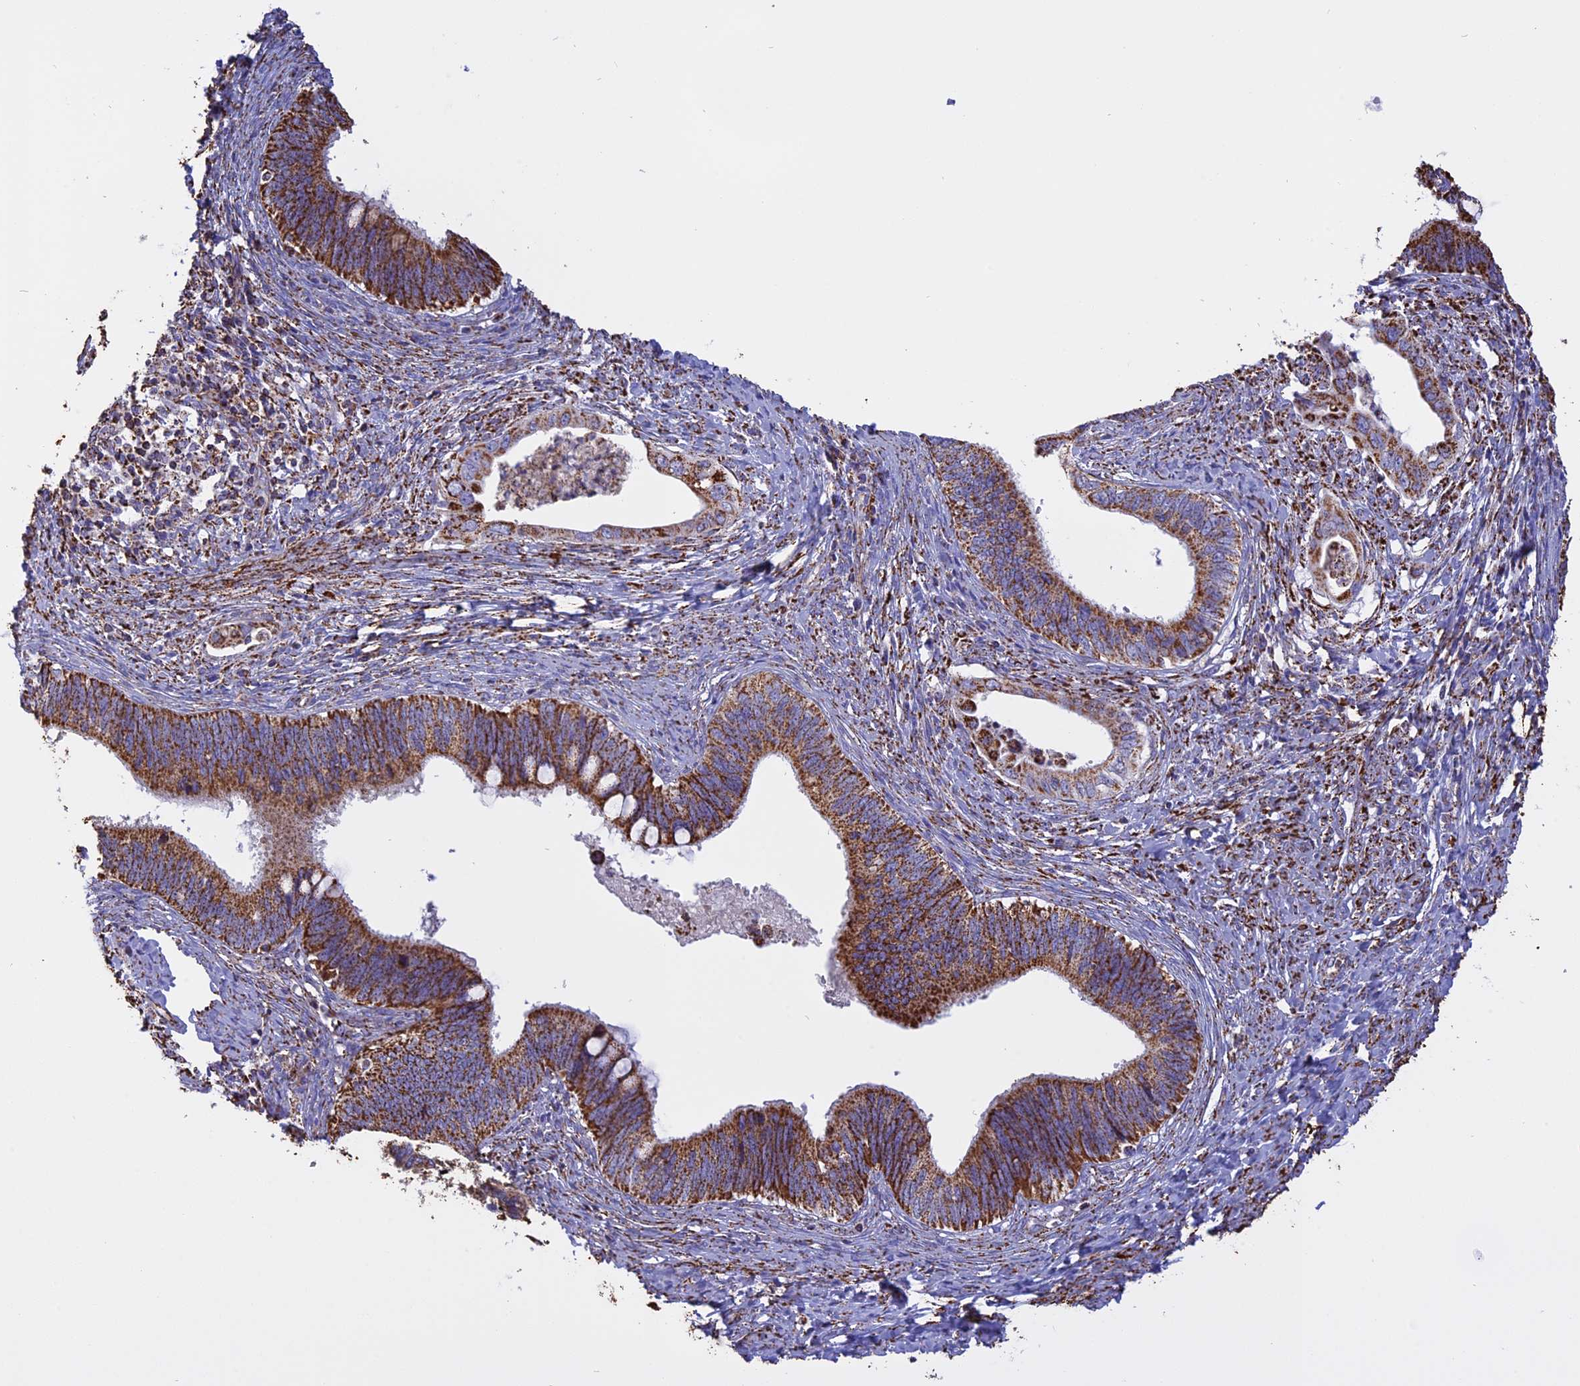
{"staining": {"intensity": "moderate", "quantity": ">75%", "location": "cytoplasmic/membranous"}, "tissue": "cervical cancer", "cell_type": "Tumor cells", "image_type": "cancer", "snomed": [{"axis": "morphology", "description": "Adenocarcinoma, NOS"}, {"axis": "topography", "description": "Cervix"}], "caption": "A micrograph showing moderate cytoplasmic/membranous expression in approximately >75% of tumor cells in cervical adenocarcinoma, as visualized by brown immunohistochemical staining.", "gene": "KCNG1", "patient": {"sex": "female", "age": 42}}